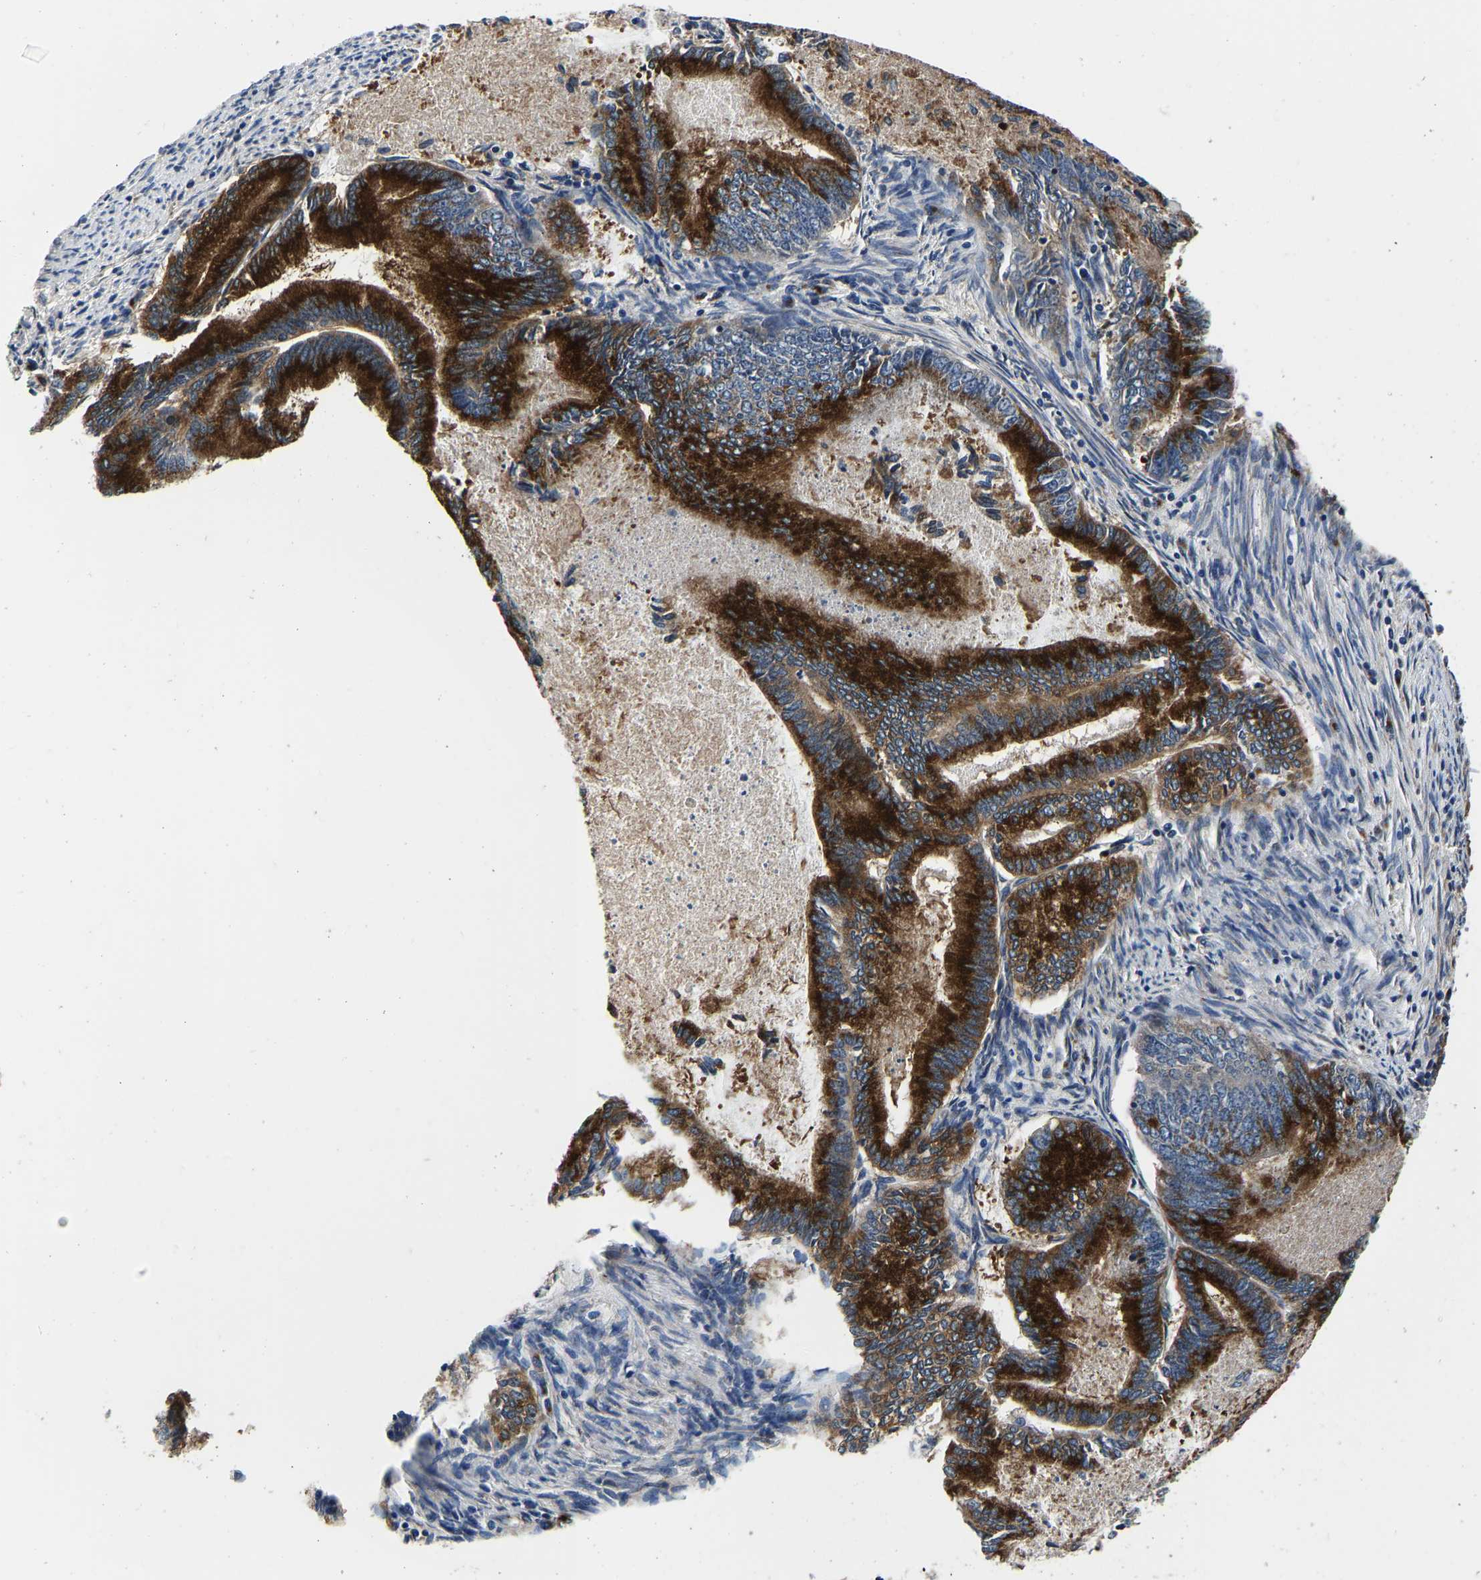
{"staining": {"intensity": "strong", "quantity": ">75%", "location": "cytoplasmic/membranous"}, "tissue": "endometrial cancer", "cell_type": "Tumor cells", "image_type": "cancer", "snomed": [{"axis": "morphology", "description": "Adenocarcinoma, NOS"}, {"axis": "topography", "description": "Endometrium"}], "caption": "Immunohistochemical staining of endometrial cancer (adenocarcinoma) shows high levels of strong cytoplasmic/membranous protein positivity in approximately >75% of tumor cells.", "gene": "RABAC1", "patient": {"sex": "female", "age": 86}}